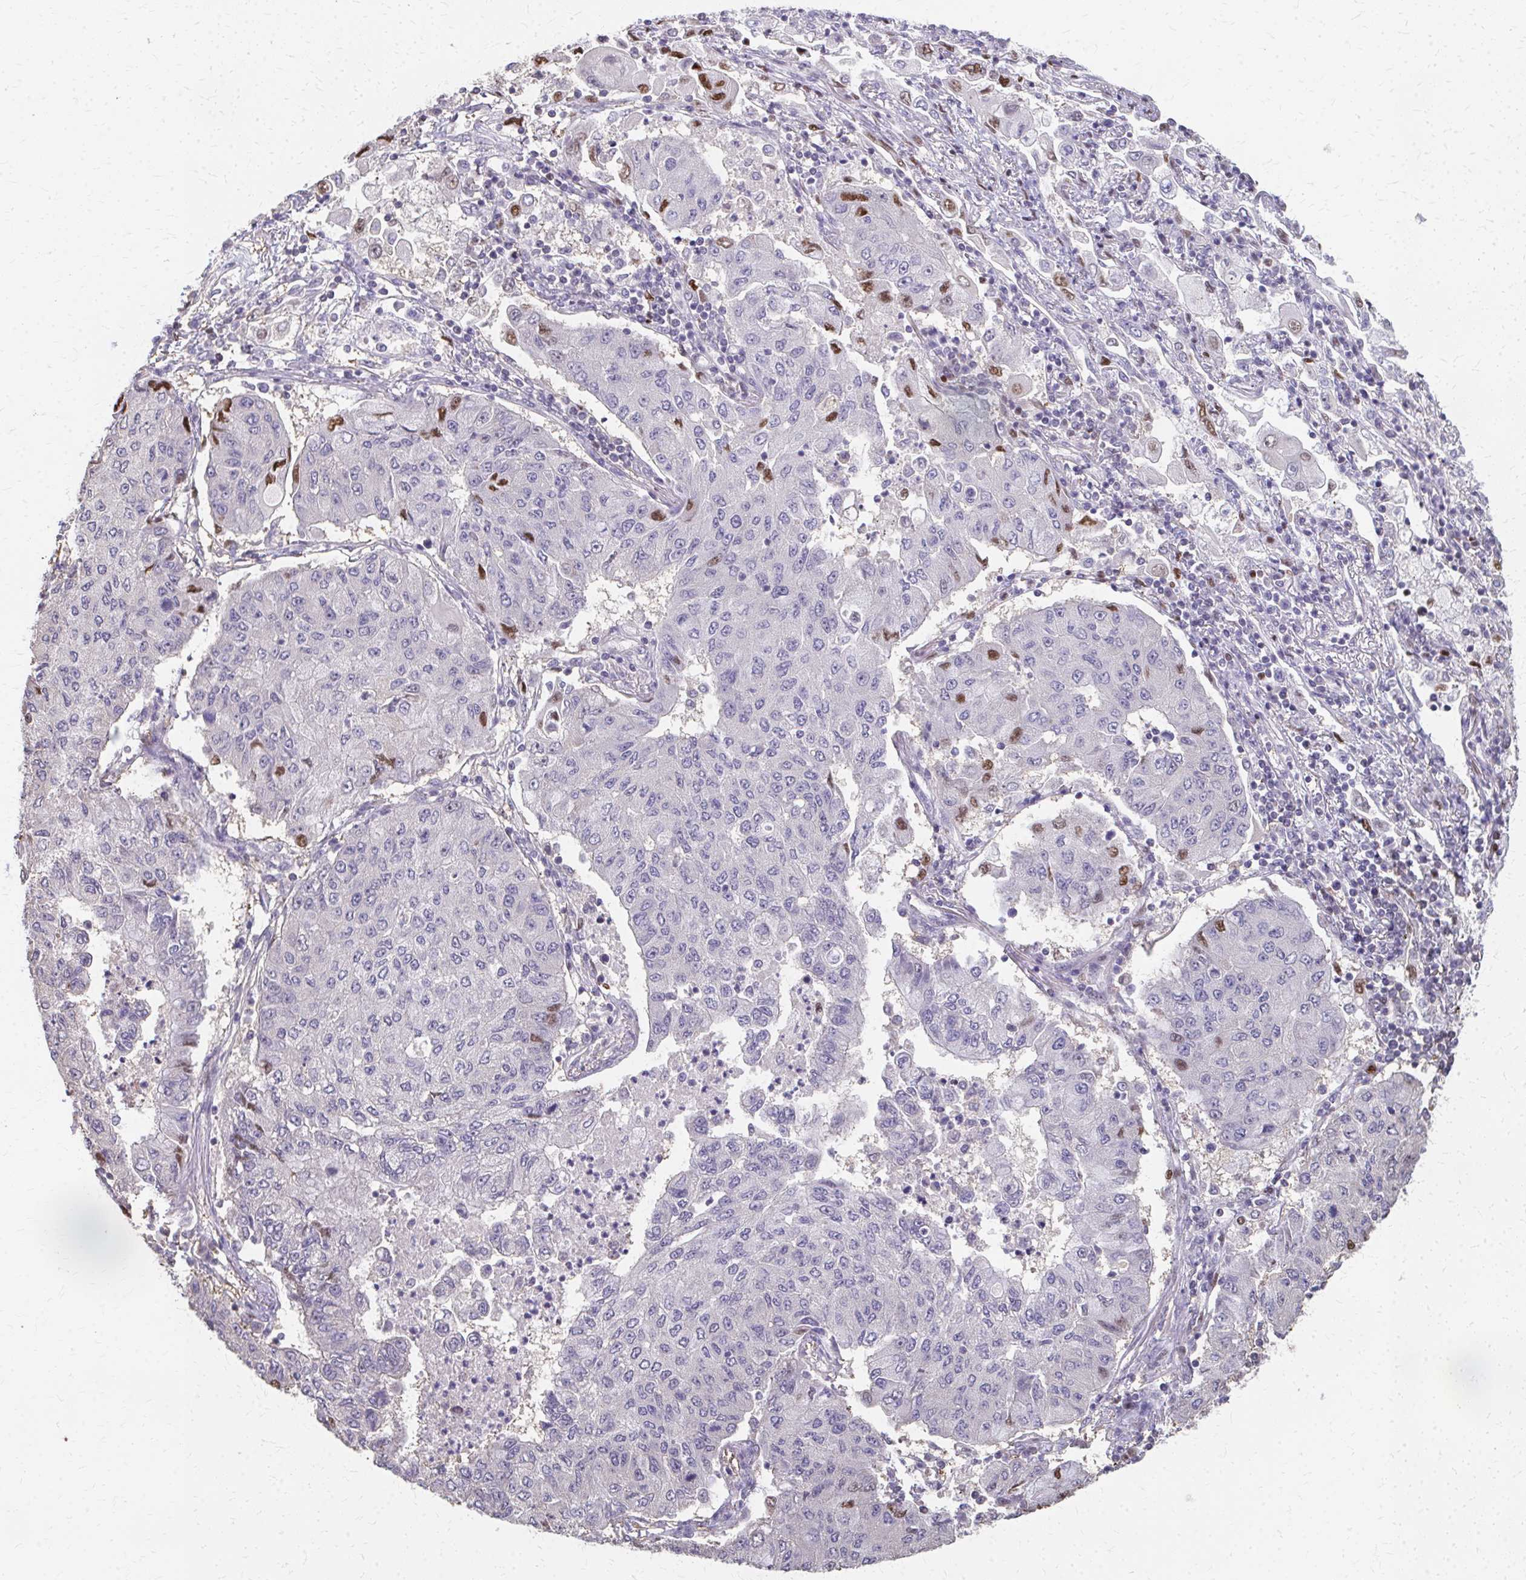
{"staining": {"intensity": "negative", "quantity": "none", "location": "none"}, "tissue": "lung cancer", "cell_type": "Tumor cells", "image_type": "cancer", "snomed": [{"axis": "morphology", "description": "Squamous cell carcinoma, NOS"}, {"axis": "topography", "description": "Lung"}], "caption": "Immunohistochemistry of human lung squamous cell carcinoma shows no expression in tumor cells. The staining is performed using DAB (3,3'-diaminobenzidine) brown chromogen with nuclei counter-stained in using hematoxylin.", "gene": "RABGAP1L", "patient": {"sex": "male", "age": 74}}